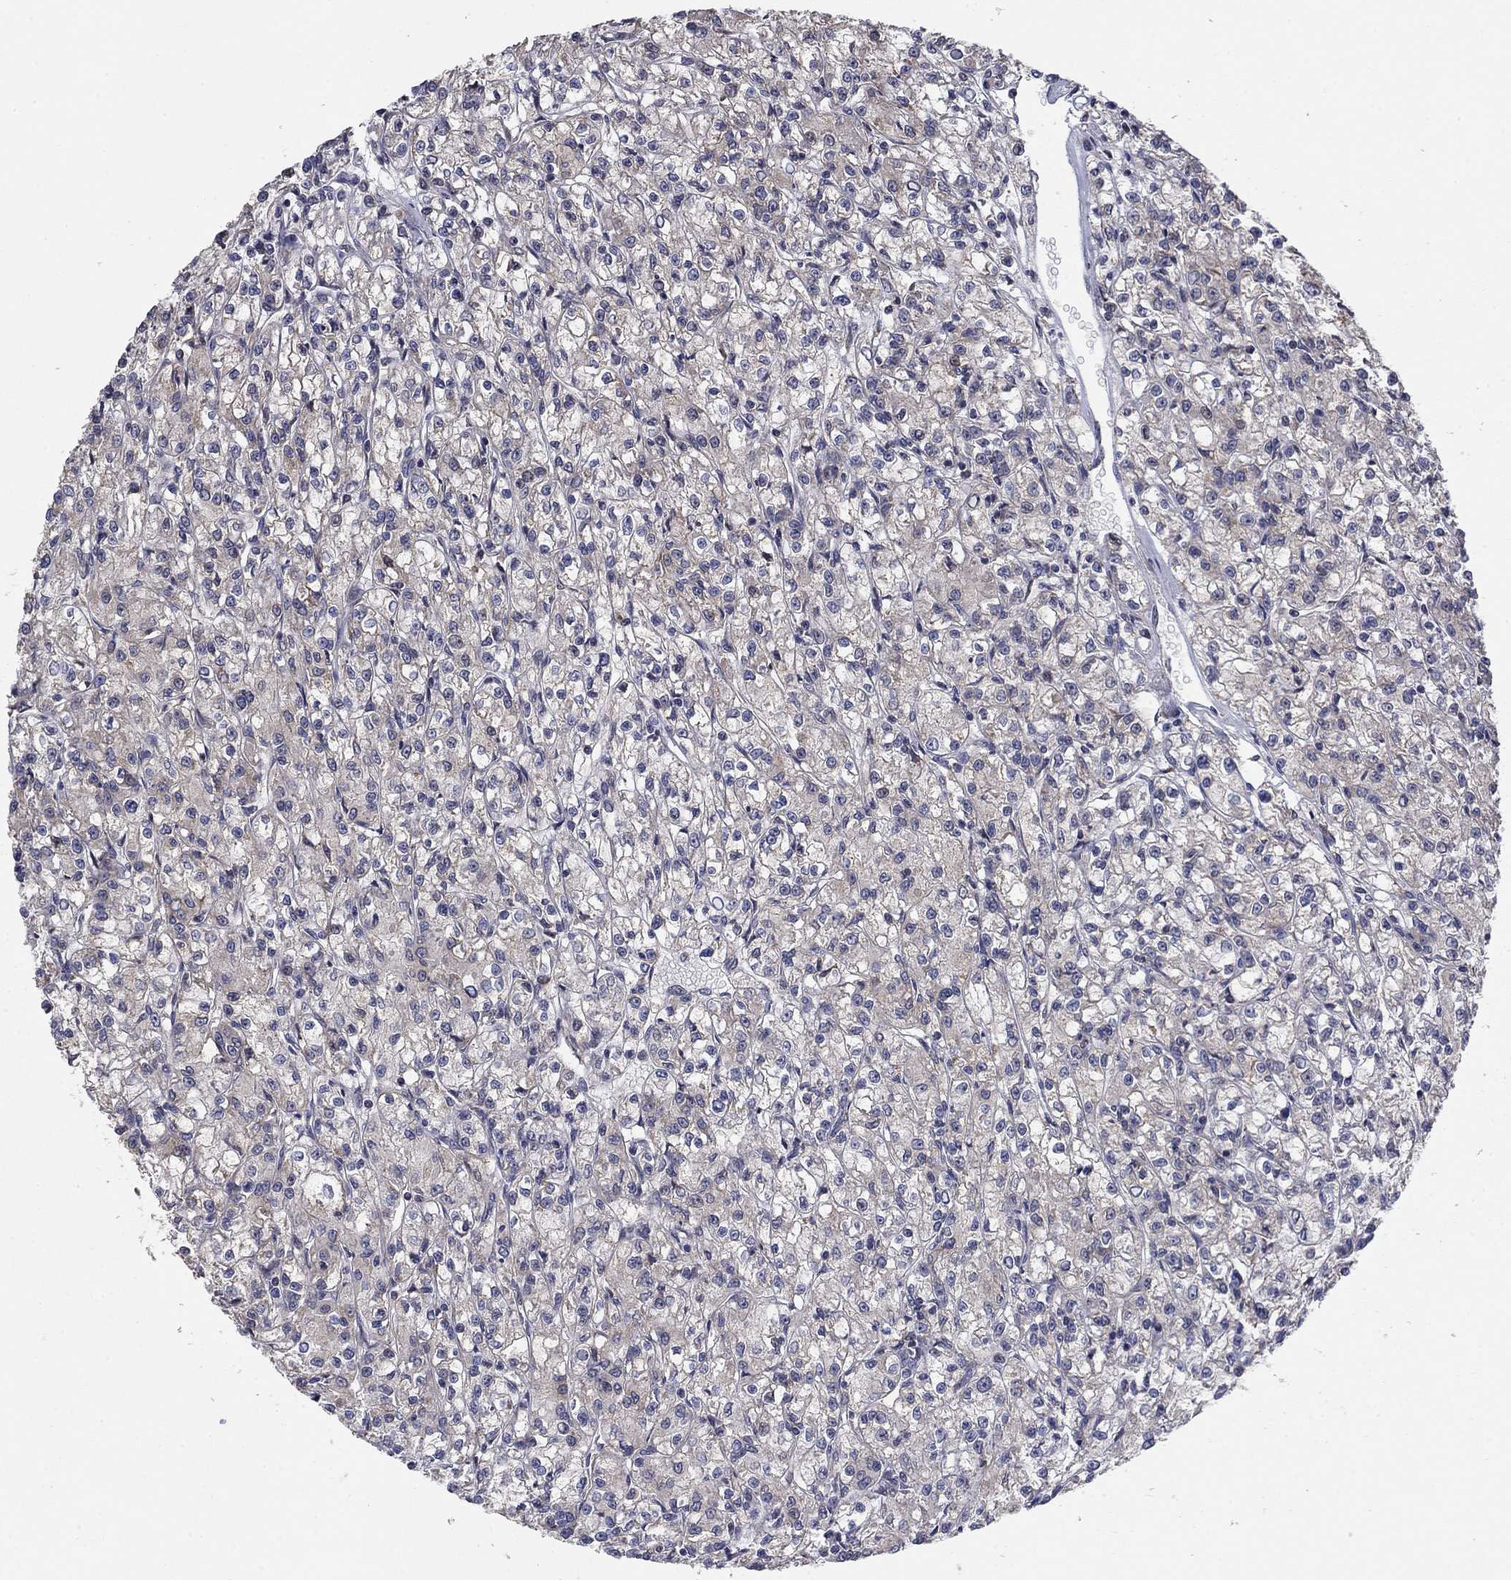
{"staining": {"intensity": "negative", "quantity": "none", "location": "none"}, "tissue": "renal cancer", "cell_type": "Tumor cells", "image_type": "cancer", "snomed": [{"axis": "morphology", "description": "Adenocarcinoma, NOS"}, {"axis": "topography", "description": "Kidney"}], "caption": "Immunohistochemistry of renal adenocarcinoma exhibits no positivity in tumor cells.", "gene": "MMAA", "patient": {"sex": "female", "age": 59}}